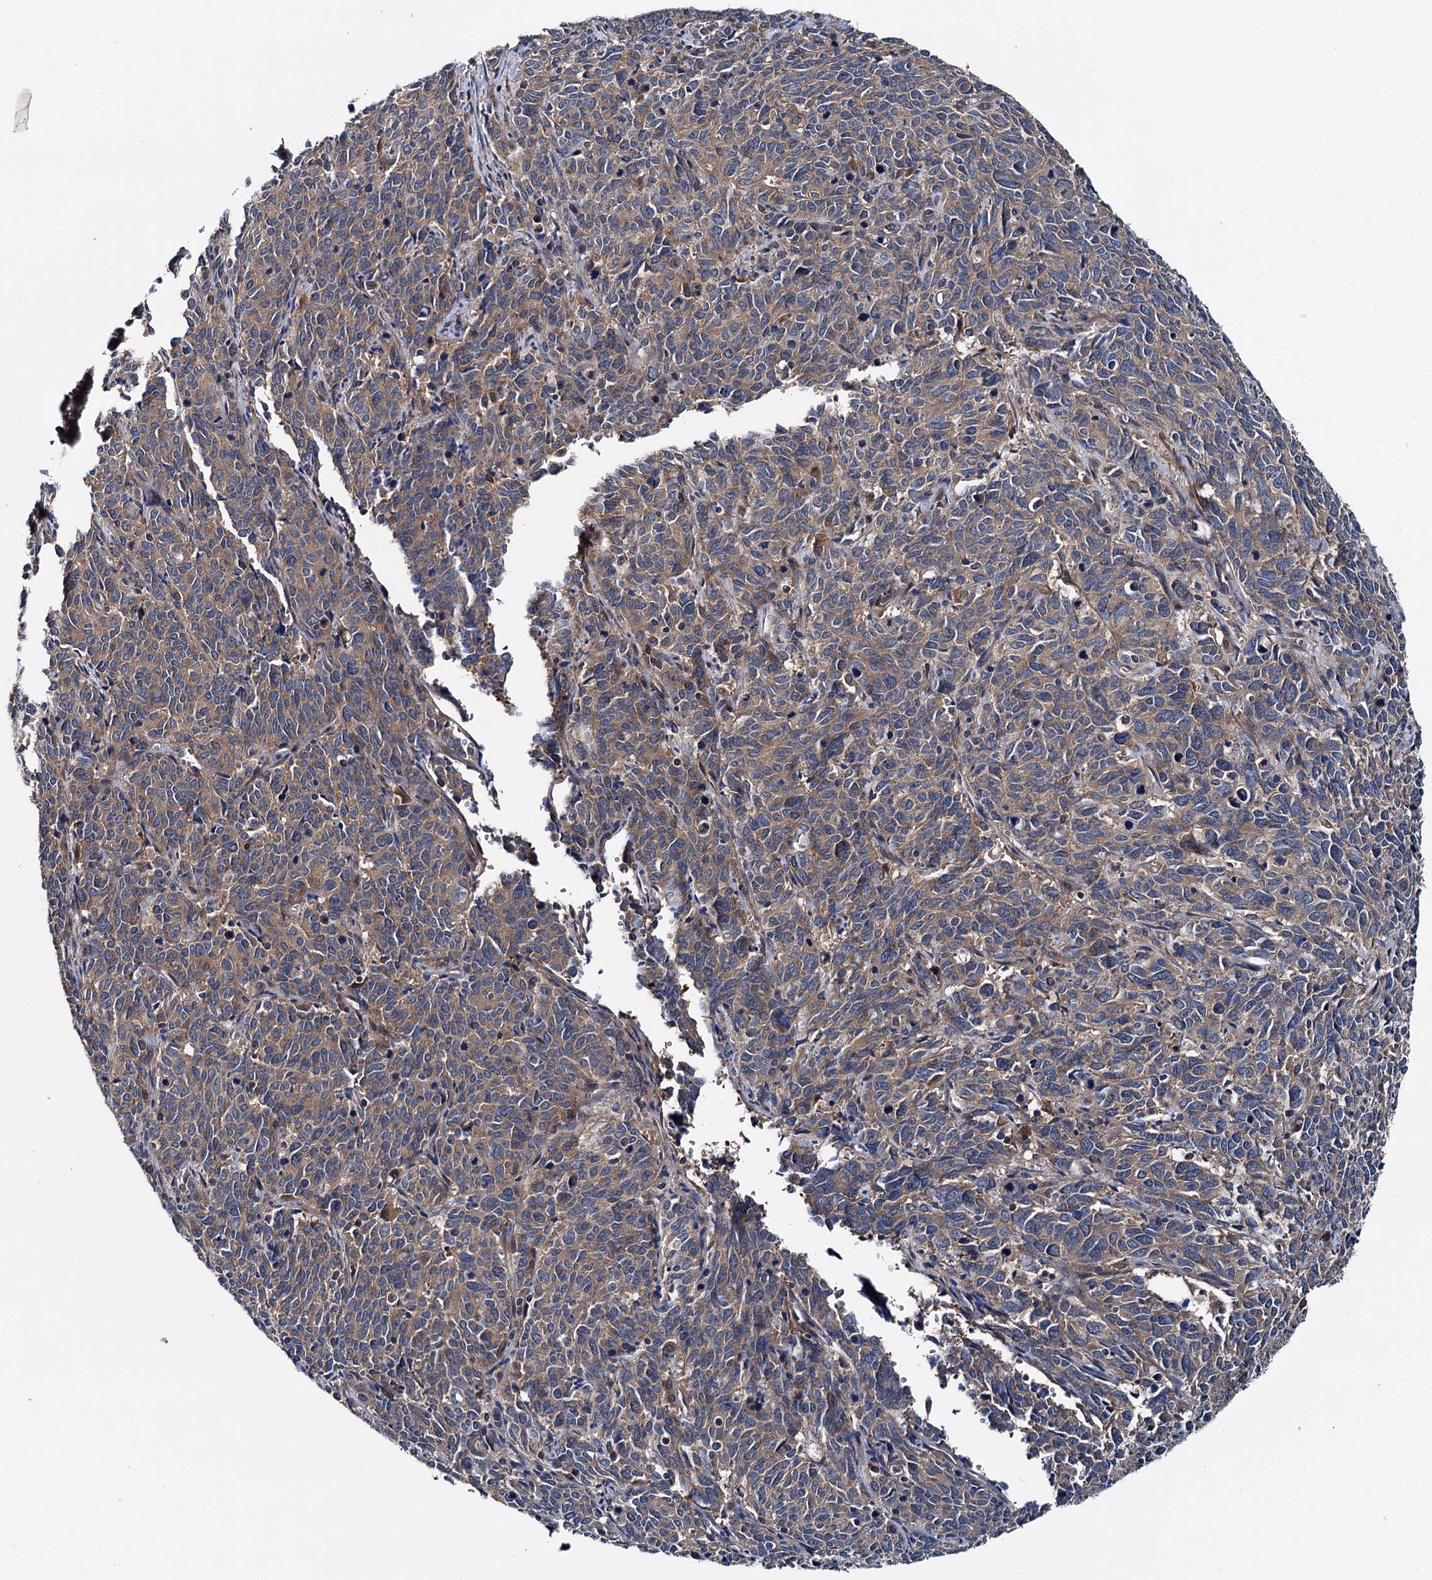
{"staining": {"intensity": "moderate", "quantity": ">75%", "location": "cytoplasmic/membranous"}, "tissue": "cervical cancer", "cell_type": "Tumor cells", "image_type": "cancer", "snomed": [{"axis": "morphology", "description": "Squamous cell carcinoma, NOS"}, {"axis": "topography", "description": "Cervix"}], "caption": "Immunohistochemistry image of neoplastic tissue: cervical cancer (squamous cell carcinoma) stained using IHC demonstrates medium levels of moderate protein expression localized specifically in the cytoplasmic/membranous of tumor cells, appearing as a cytoplasmic/membranous brown color.", "gene": "SLC22A25", "patient": {"sex": "female", "age": 60}}